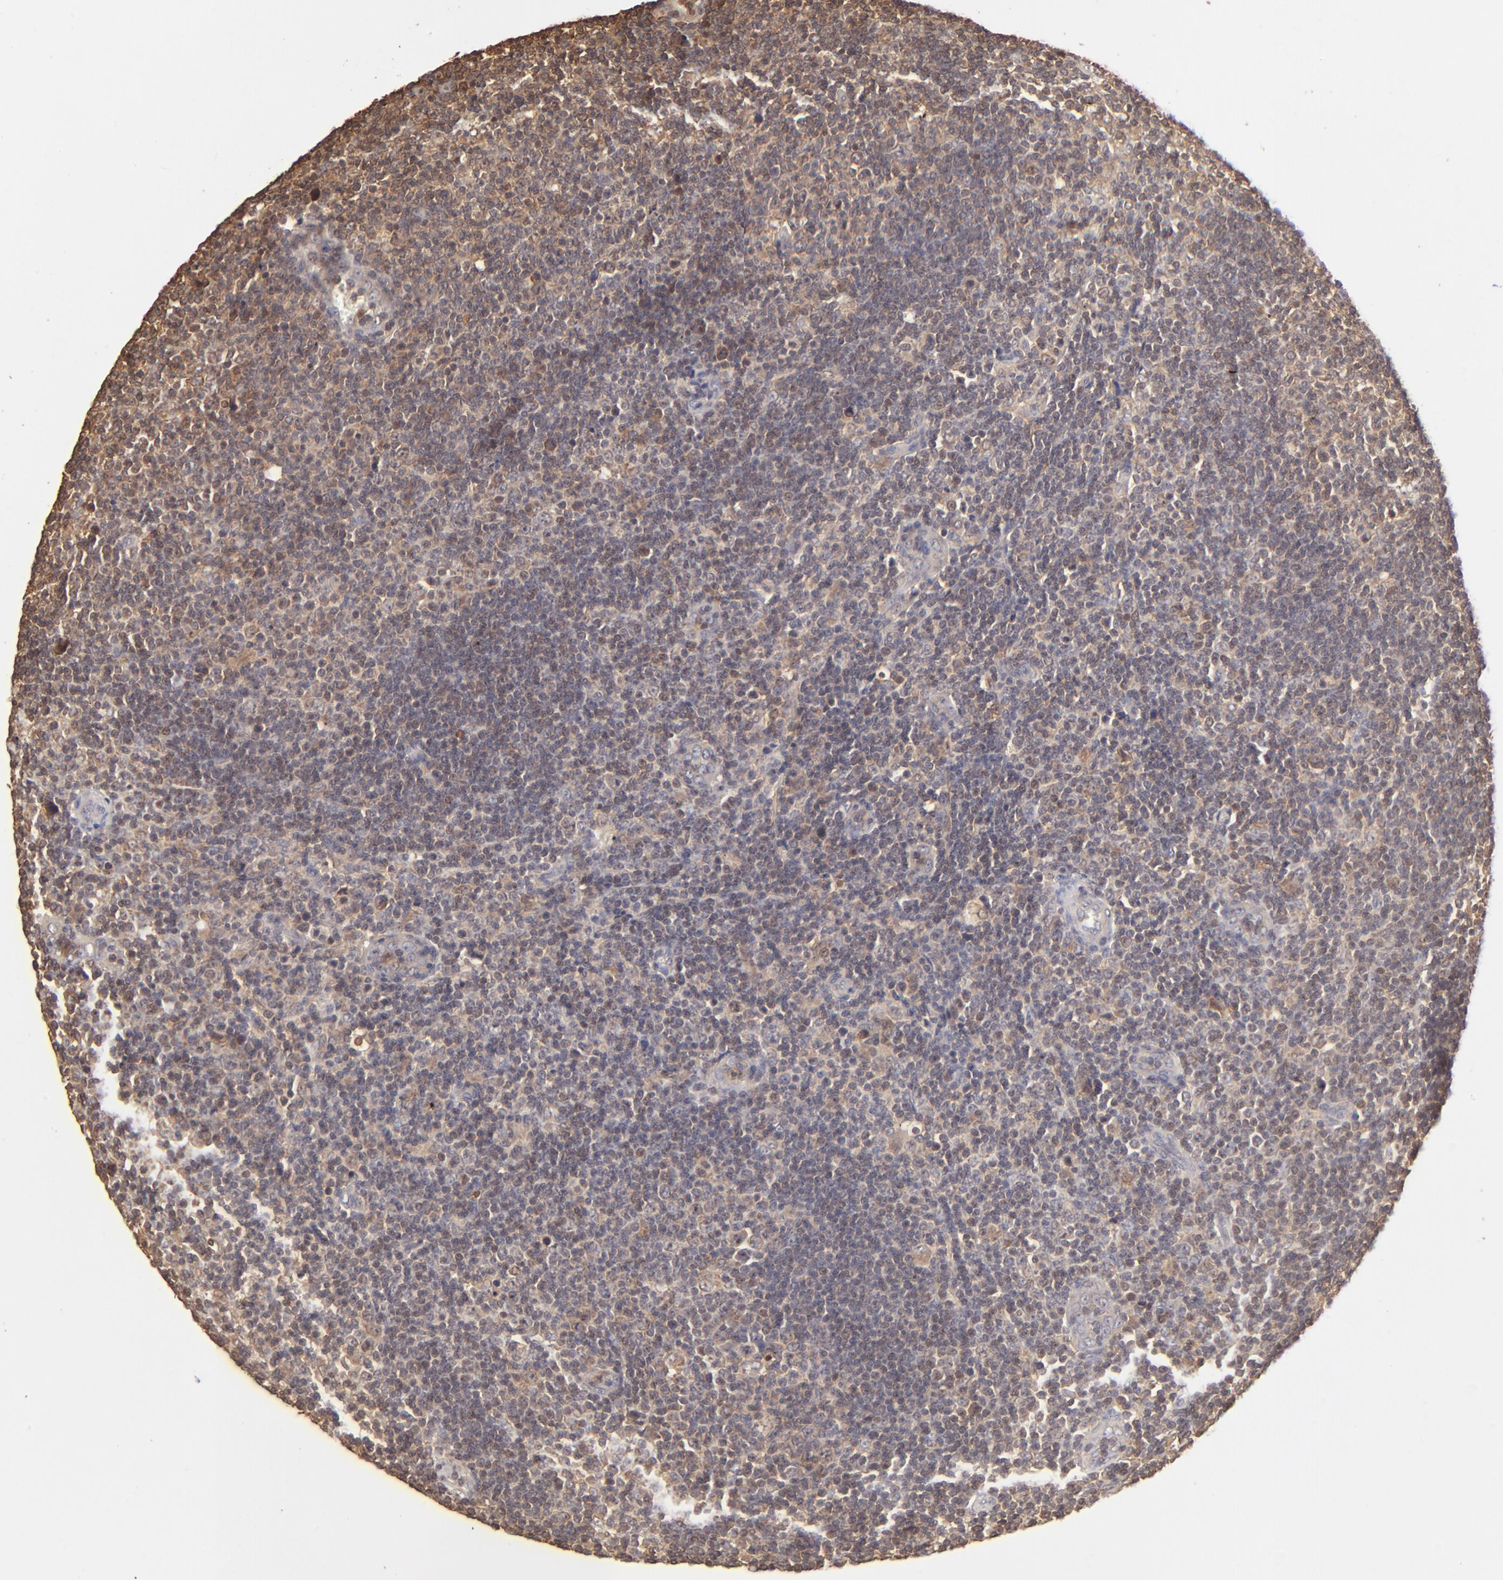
{"staining": {"intensity": "weak", "quantity": "25%-75%", "location": "cytoplasmic/membranous"}, "tissue": "lymphoma", "cell_type": "Tumor cells", "image_type": "cancer", "snomed": [{"axis": "morphology", "description": "Malignant lymphoma, non-Hodgkin's type, Low grade"}, {"axis": "topography", "description": "Lymph node"}], "caption": "This is a photomicrograph of immunohistochemistry (IHC) staining of lymphoma, which shows weak positivity in the cytoplasmic/membranous of tumor cells.", "gene": "STON2", "patient": {"sex": "male", "age": 74}}